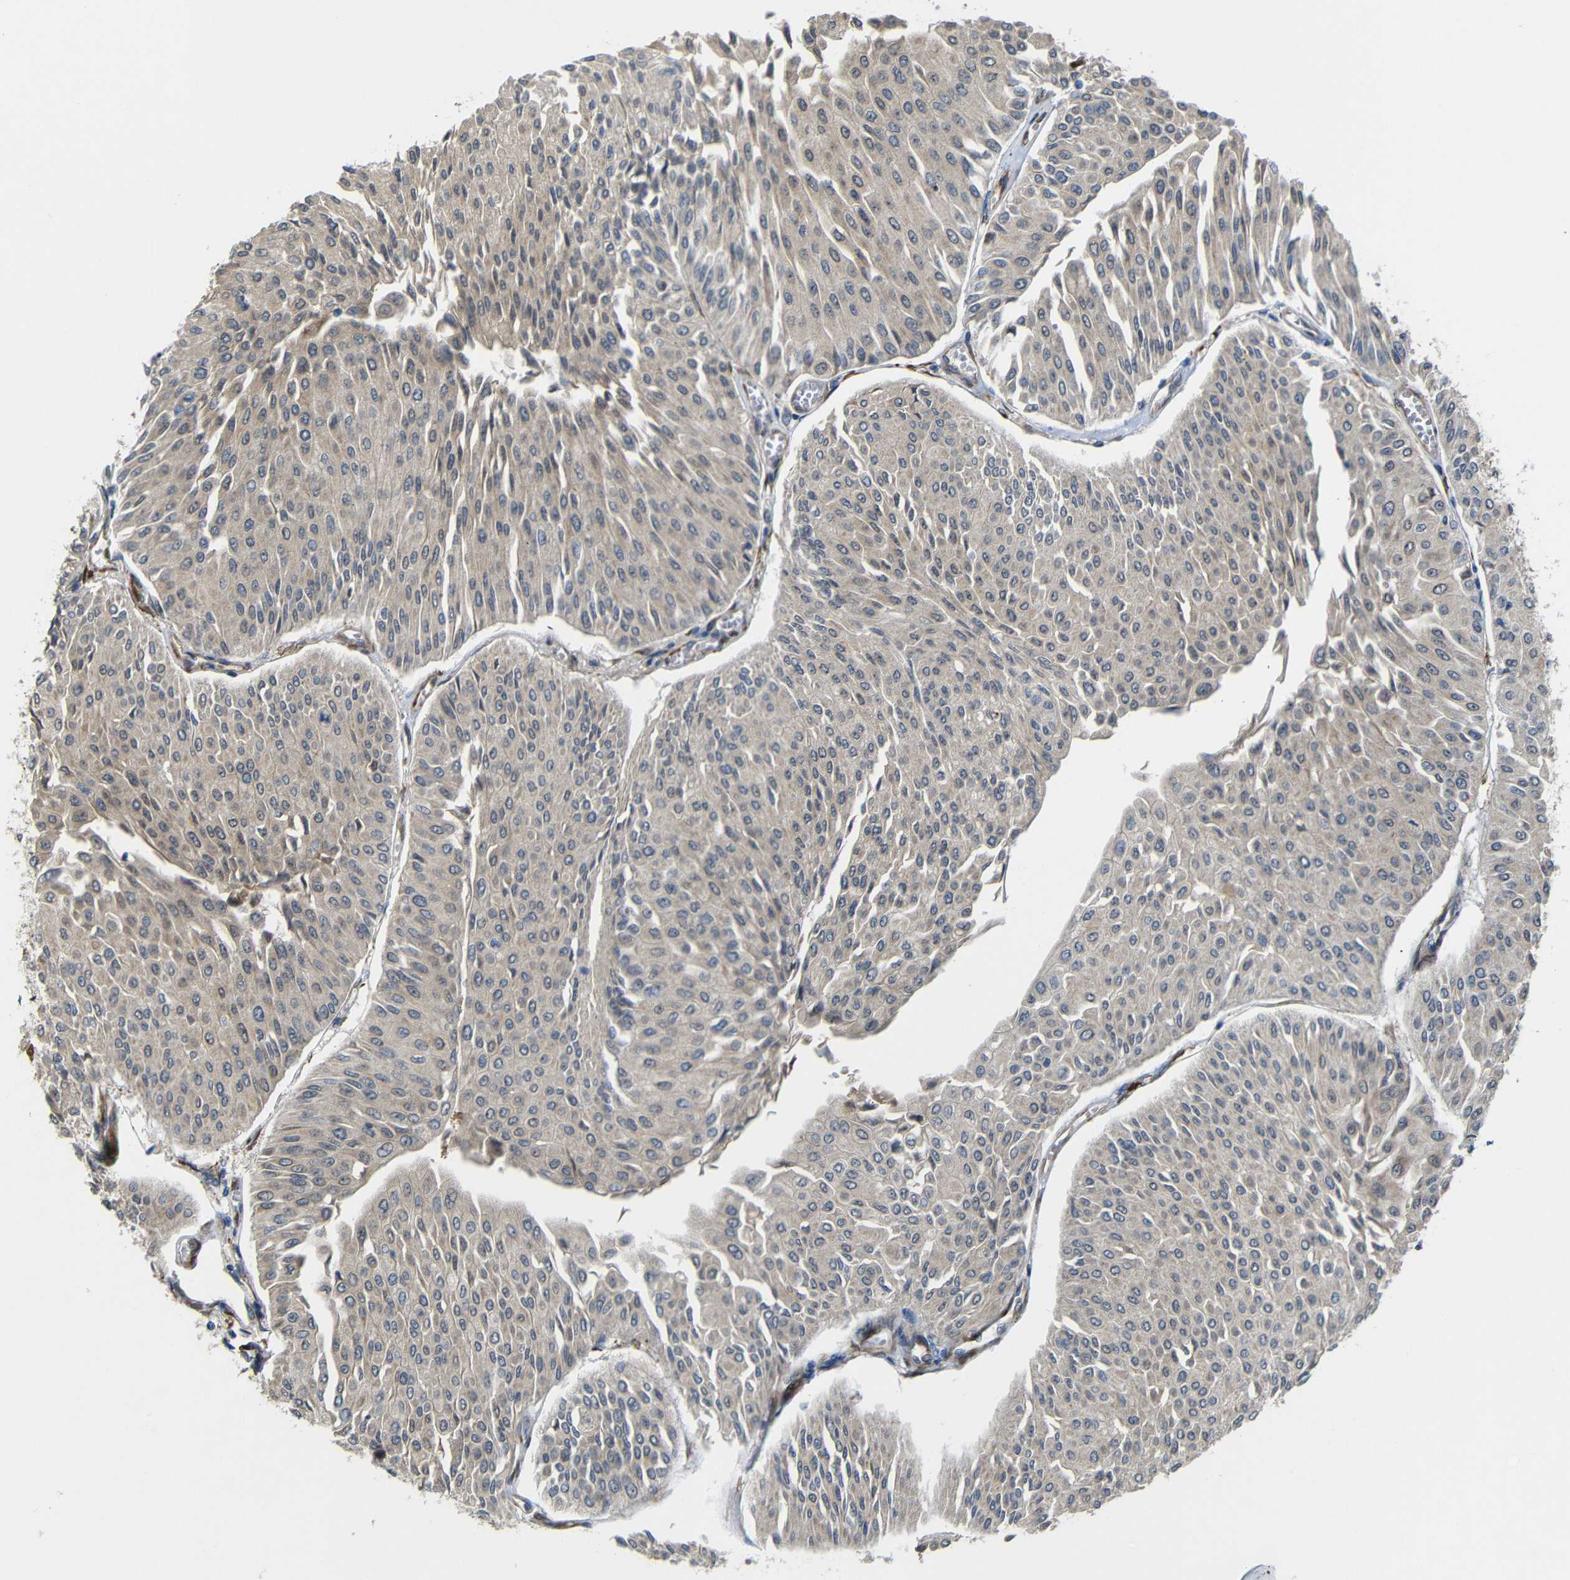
{"staining": {"intensity": "weak", "quantity": ">75%", "location": "cytoplasmic/membranous"}, "tissue": "urothelial cancer", "cell_type": "Tumor cells", "image_type": "cancer", "snomed": [{"axis": "morphology", "description": "Urothelial carcinoma, Low grade"}, {"axis": "topography", "description": "Urinary bladder"}], "caption": "A histopathology image of human low-grade urothelial carcinoma stained for a protein exhibits weak cytoplasmic/membranous brown staining in tumor cells.", "gene": "P3H2", "patient": {"sex": "male", "age": 67}}